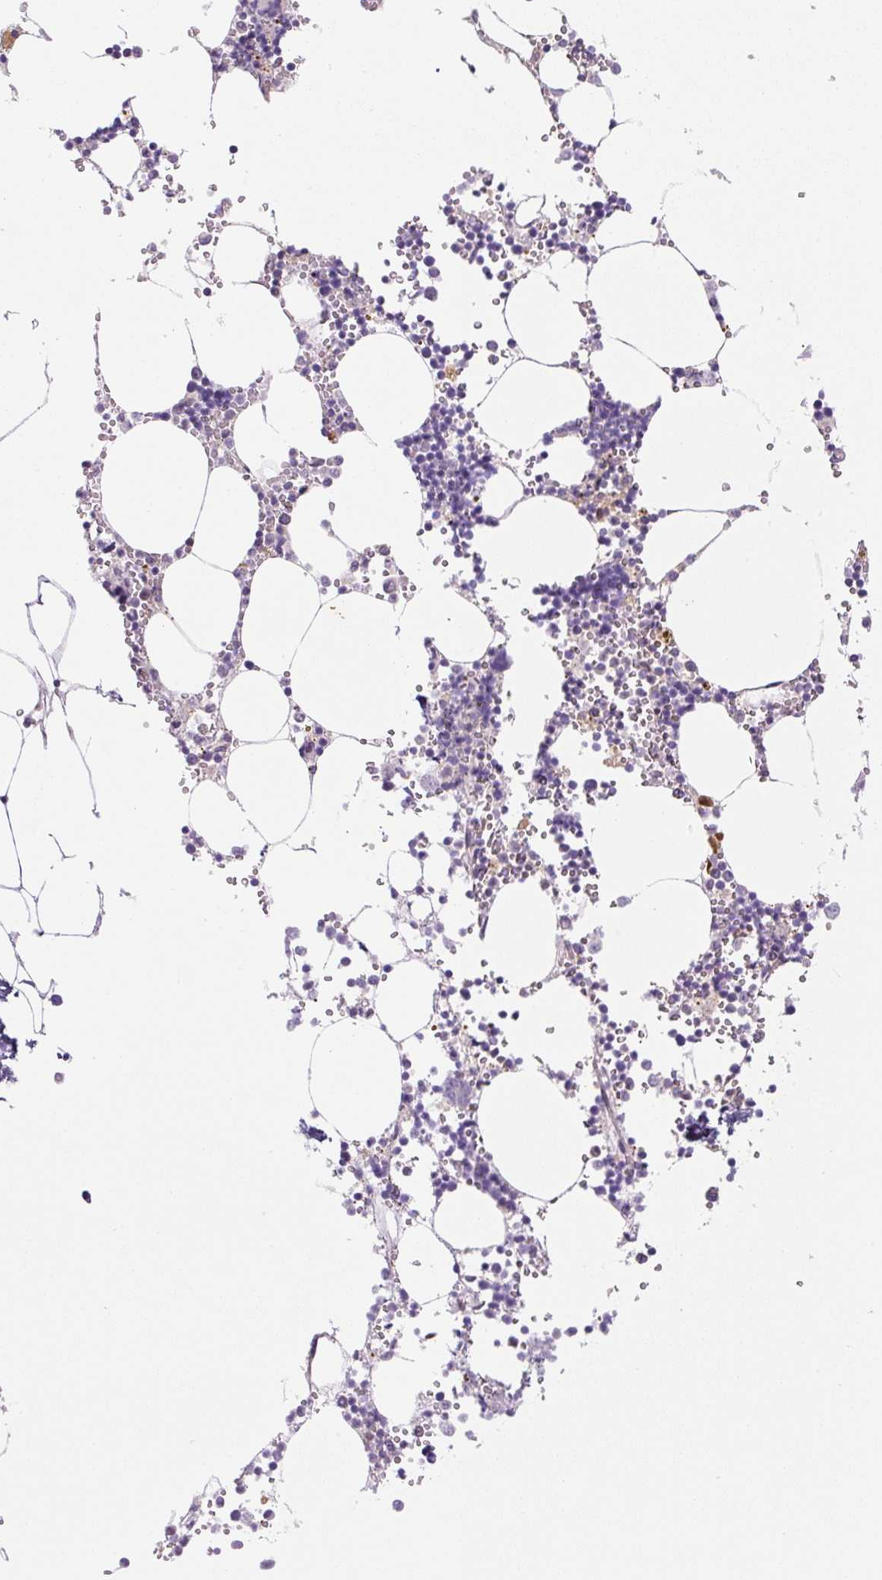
{"staining": {"intensity": "negative", "quantity": "none", "location": "none"}, "tissue": "bone marrow", "cell_type": "Hematopoietic cells", "image_type": "normal", "snomed": [{"axis": "morphology", "description": "Normal tissue, NOS"}, {"axis": "topography", "description": "Bone marrow"}], "caption": "A high-resolution micrograph shows immunohistochemistry (IHC) staining of unremarkable bone marrow, which demonstrates no significant expression in hematopoietic cells.", "gene": "SPSB2", "patient": {"sex": "male", "age": 54}}